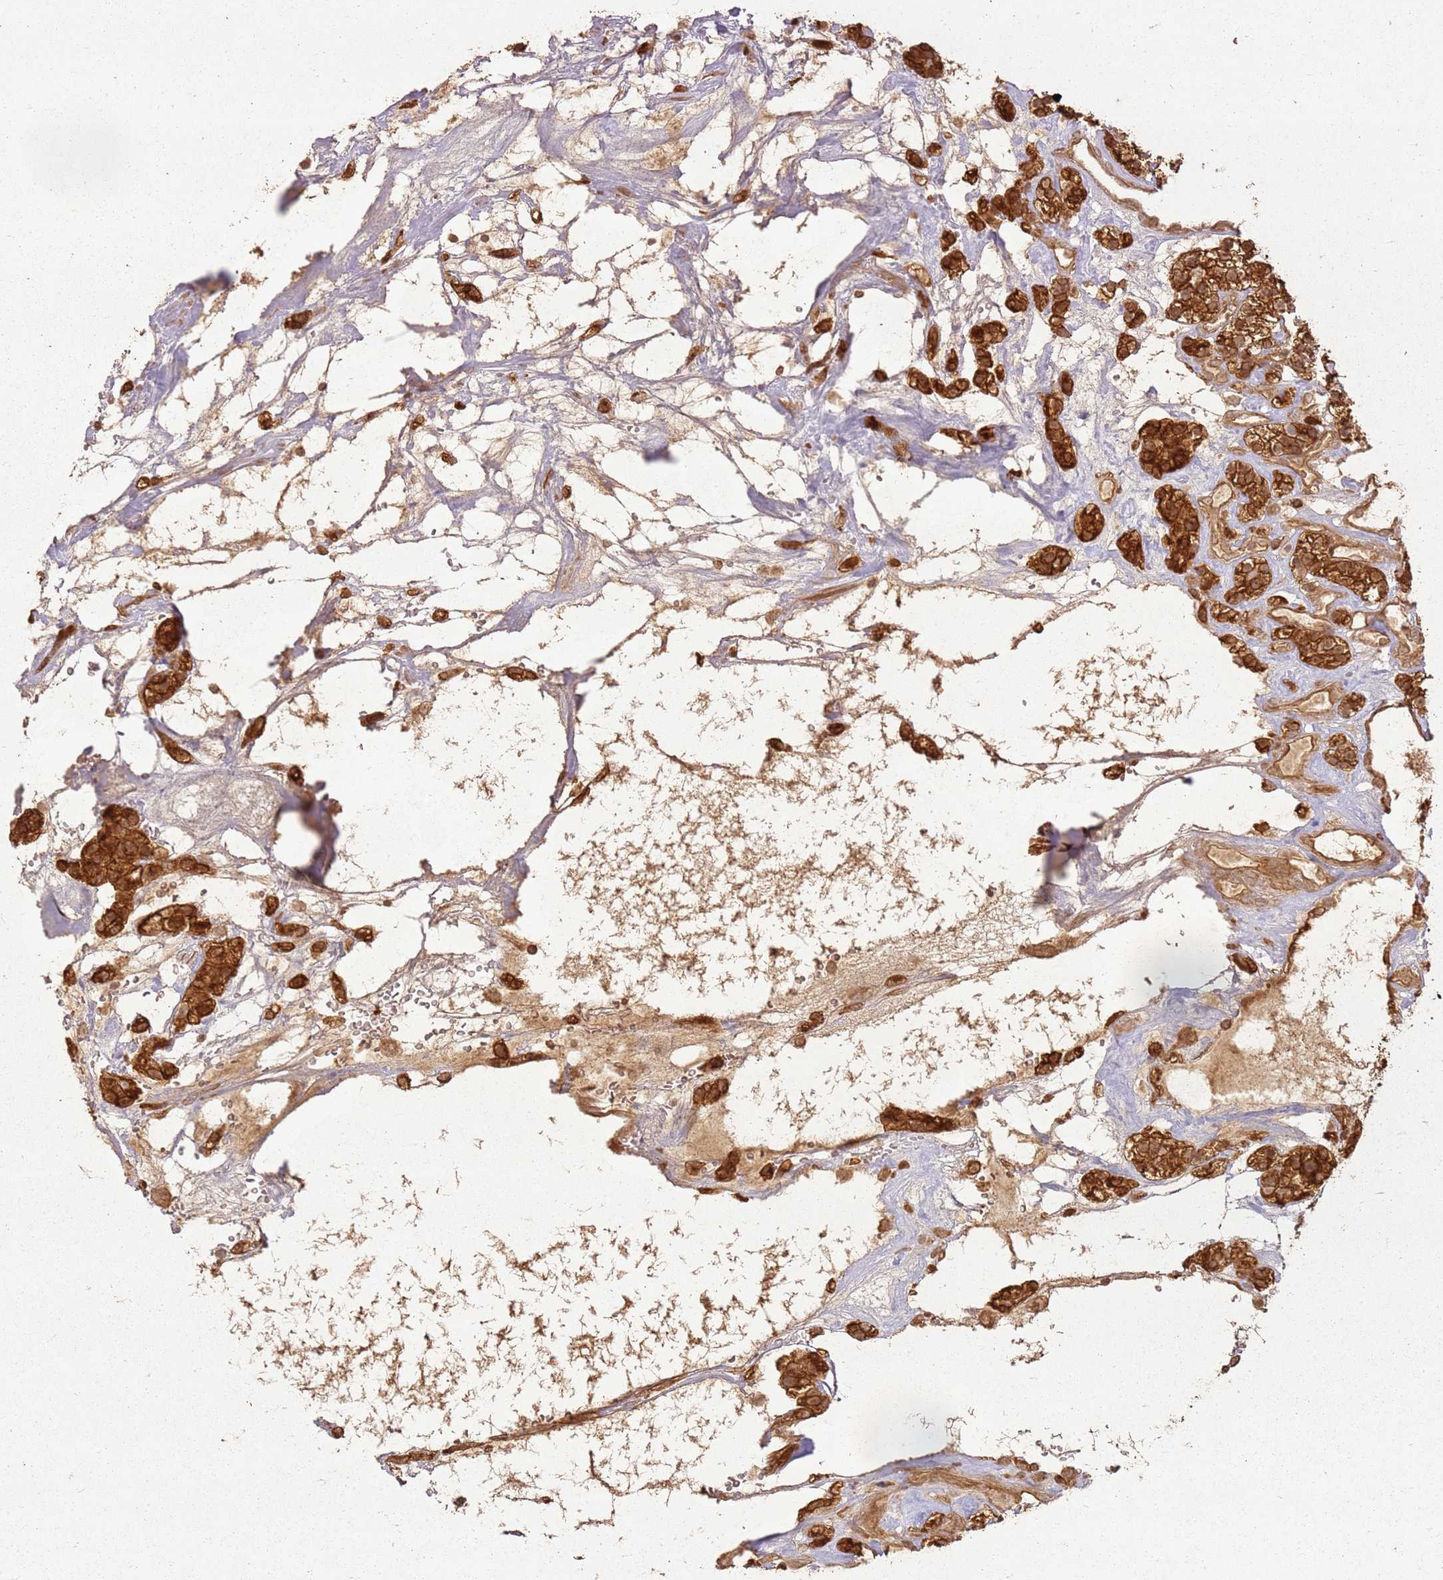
{"staining": {"intensity": "strong", "quantity": ">75%", "location": "cytoplasmic/membranous"}, "tissue": "renal cancer", "cell_type": "Tumor cells", "image_type": "cancer", "snomed": [{"axis": "morphology", "description": "Adenocarcinoma, NOS"}, {"axis": "topography", "description": "Kidney"}], "caption": "About >75% of tumor cells in renal cancer (adenocarcinoma) demonstrate strong cytoplasmic/membranous protein expression as visualized by brown immunohistochemical staining.", "gene": "ZNF776", "patient": {"sex": "female", "age": 57}}